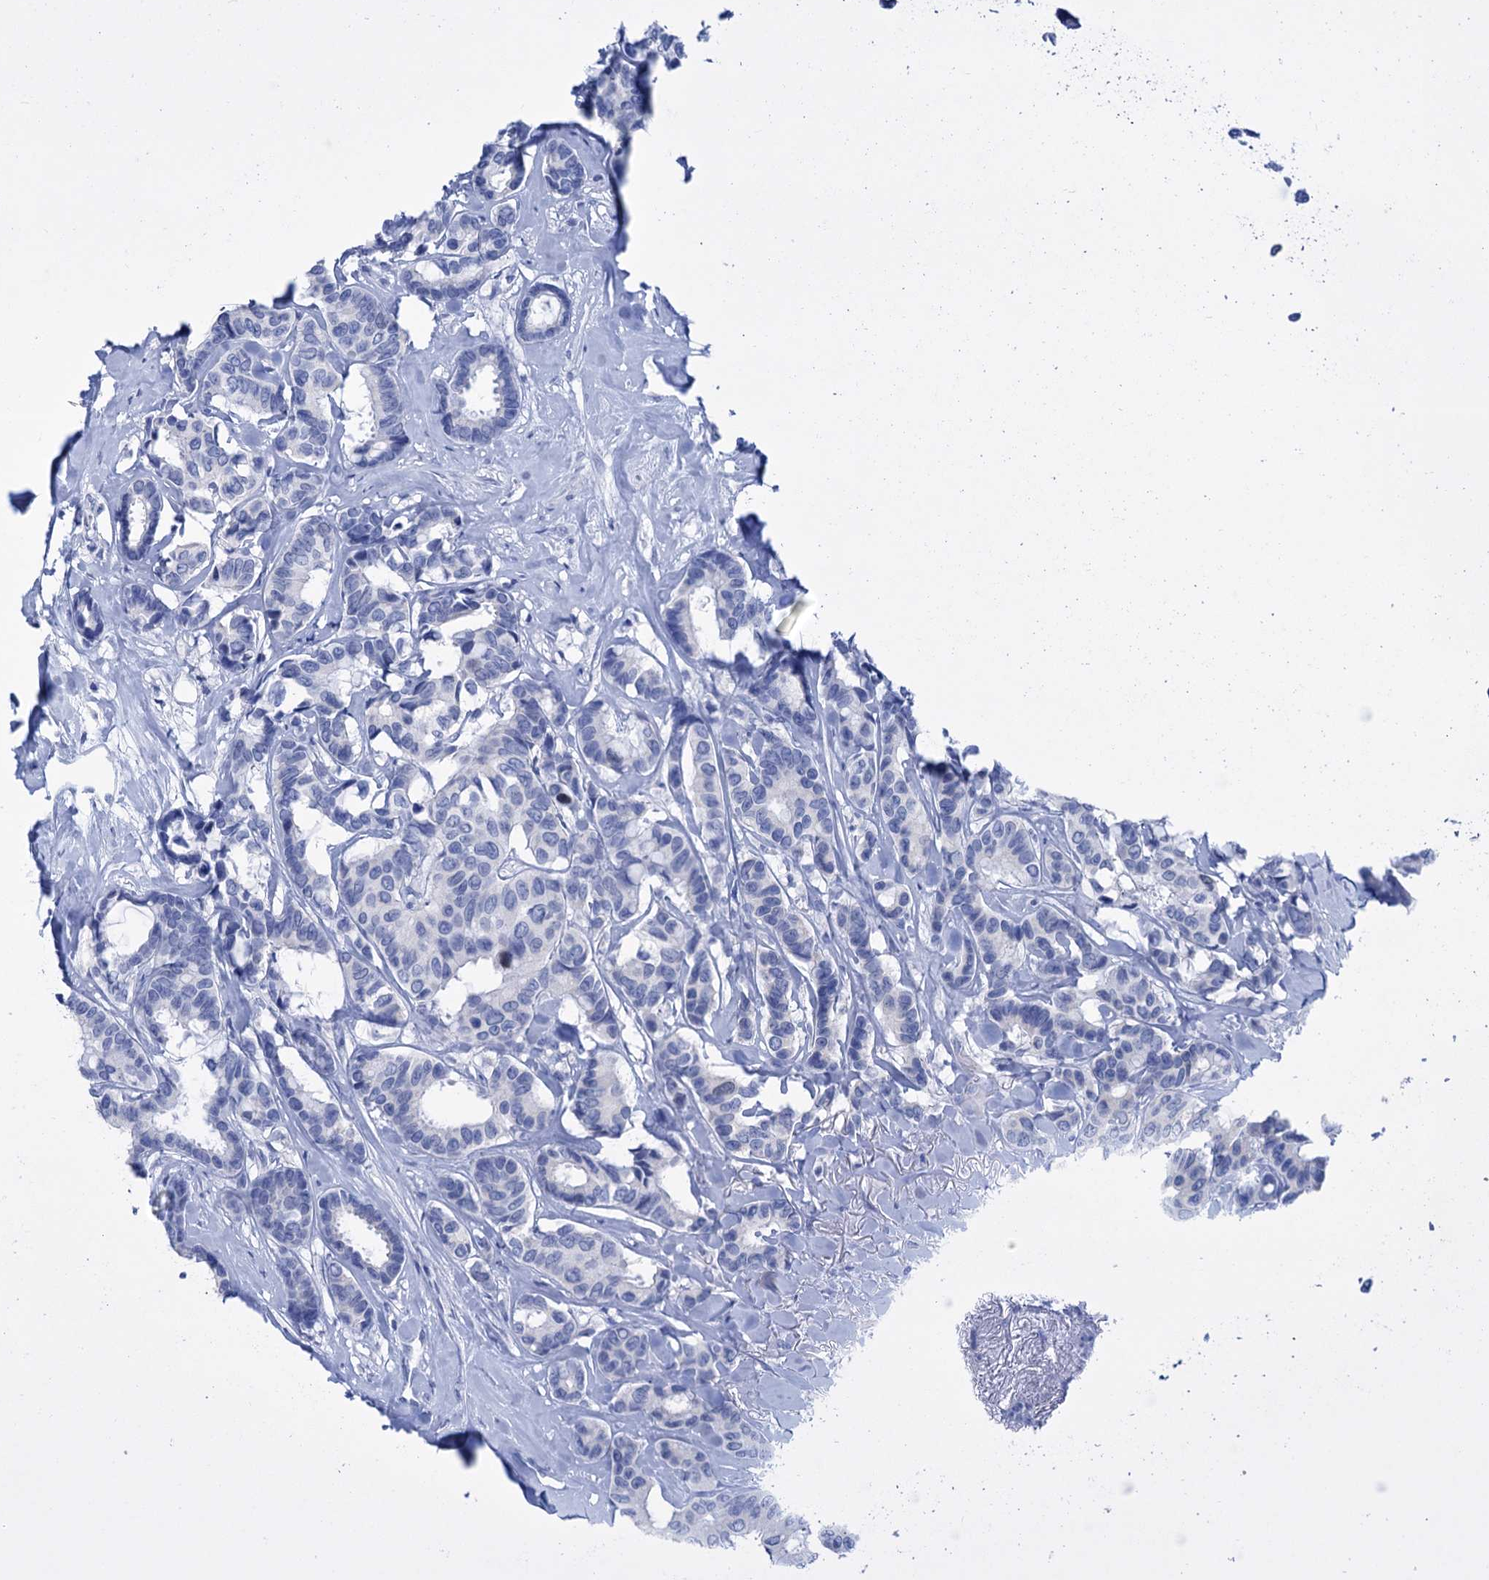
{"staining": {"intensity": "negative", "quantity": "none", "location": "none"}, "tissue": "breast cancer", "cell_type": "Tumor cells", "image_type": "cancer", "snomed": [{"axis": "morphology", "description": "Duct carcinoma"}, {"axis": "topography", "description": "Breast"}], "caption": "Human intraductal carcinoma (breast) stained for a protein using IHC demonstrates no positivity in tumor cells.", "gene": "FBXW12", "patient": {"sex": "female", "age": 87}}